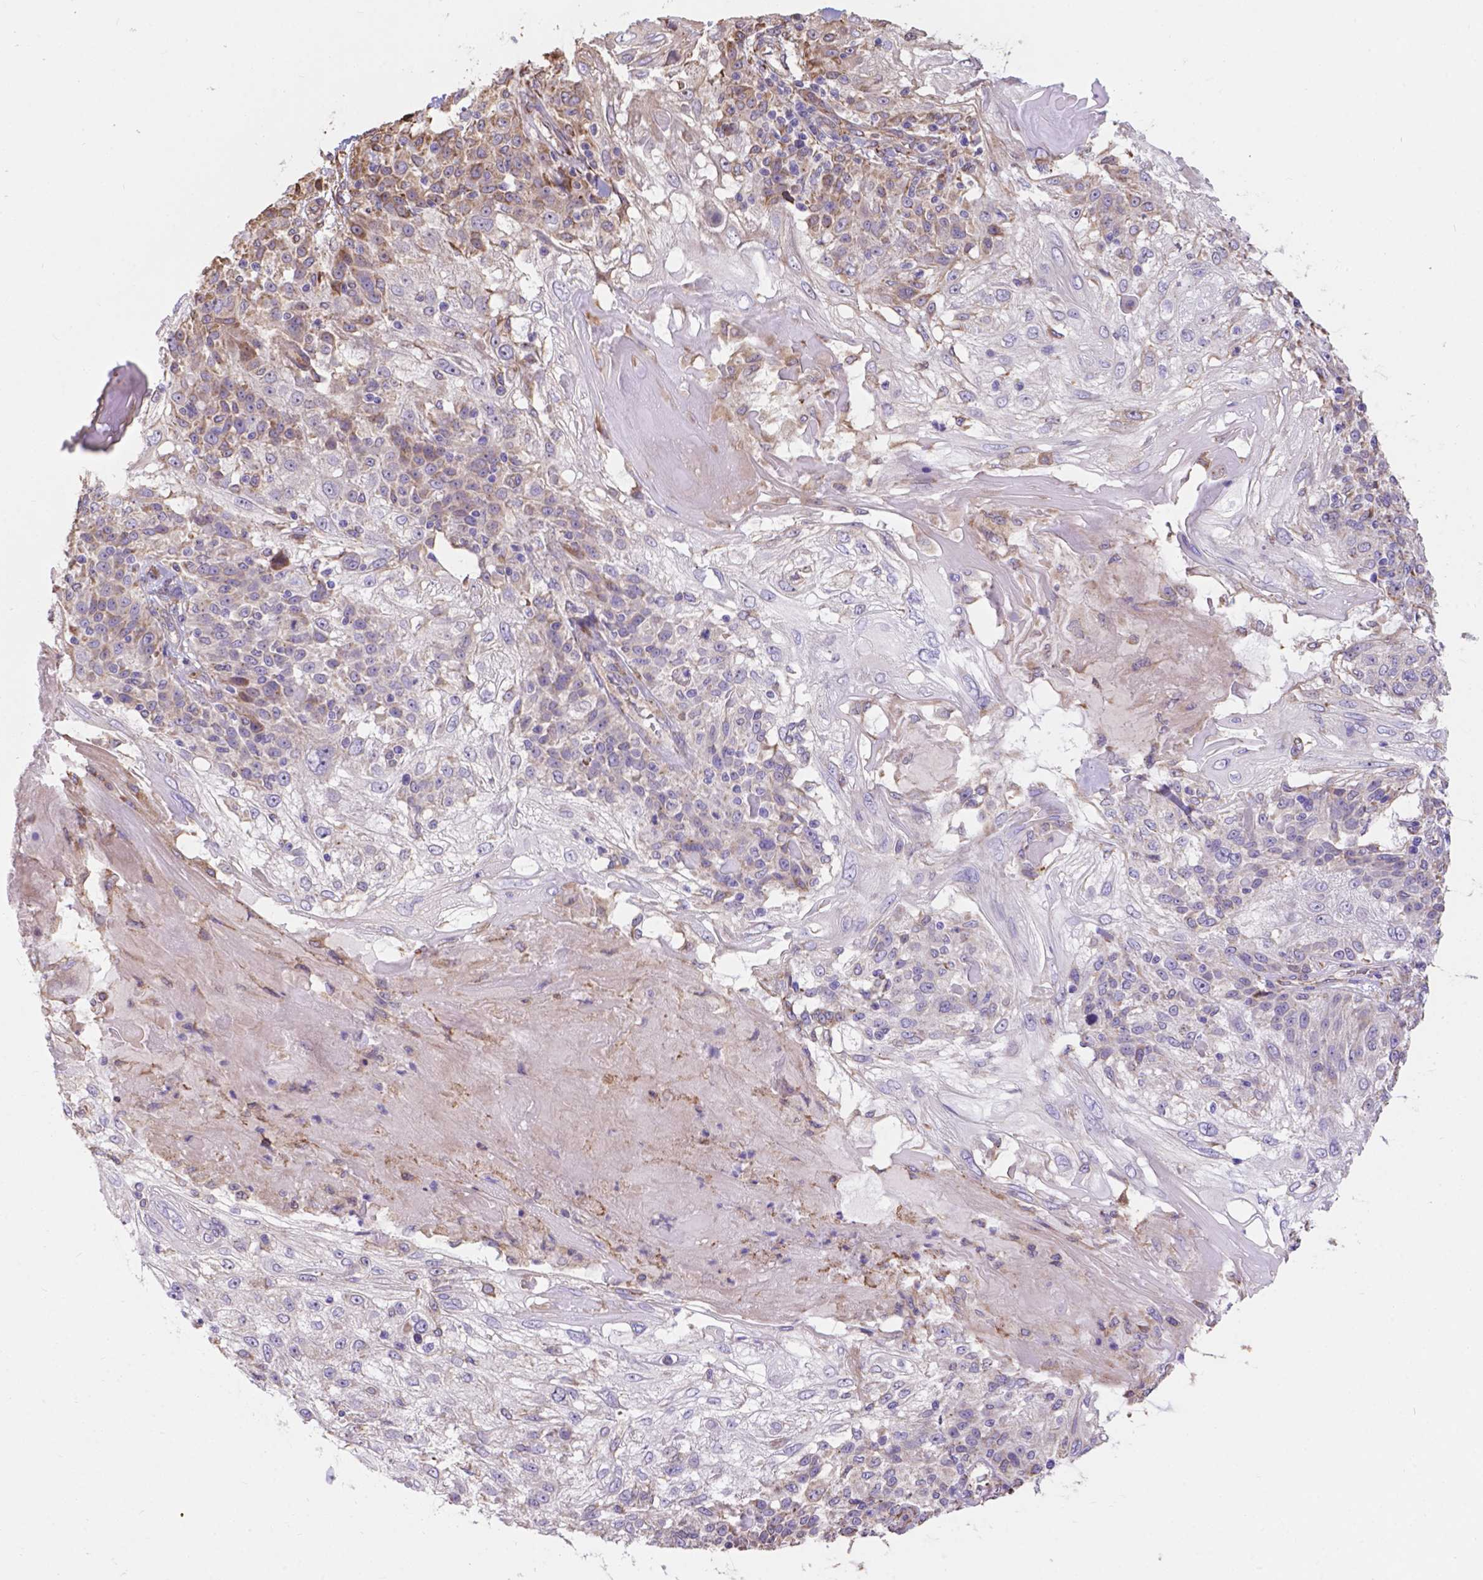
{"staining": {"intensity": "weak", "quantity": "<25%", "location": "cytoplasmic/membranous"}, "tissue": "skin cancer", "cell_type": "Tumor cells", "image_type": "cancer", "snomed": [{"axis": "morphology", "description": "Normal tissue, NOS"}, {"axis": "morphology", "description": "Squamous cell carcinoma, NOS"}, {"axis": "topography", "description": "Skin"}], "caption": "DAB immunohistochemical staining of human skin cancer (squamous cell carcinoma) reveals no significant staining in tumor cells.", "gene": "IPO11", "patient": {"sex": "female", "age": 83}}